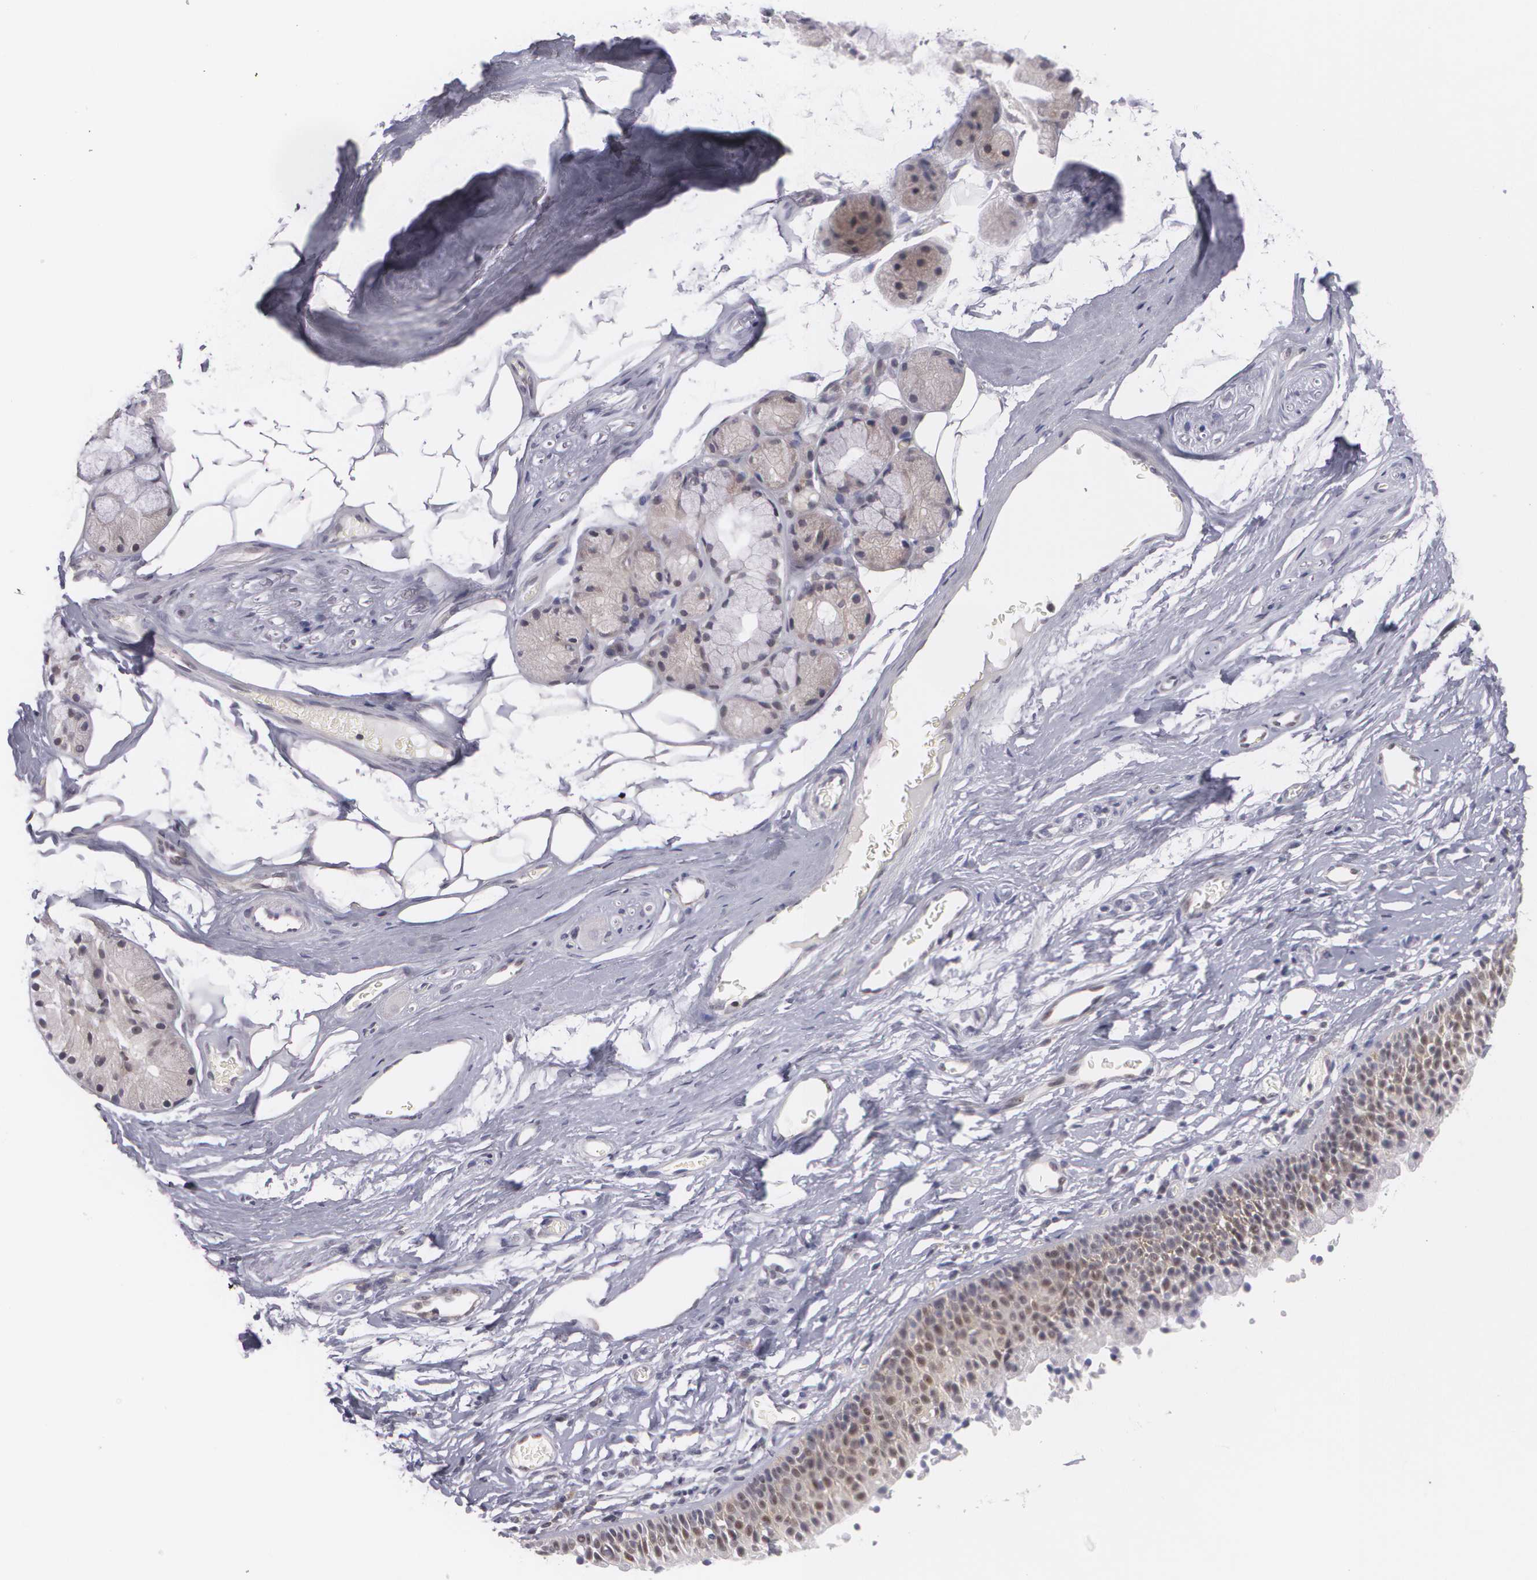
{"staining": {"intensity": "moderate", "quantity": ">75%", "location": "cytoplasmic/membranous"}, "tissue": "nasopharynx", "cell_type": "Respiratory epithelial cells", "image_type": "normal", "snomed": [{"axis": "morphology", "description": "Normal tissue, NOS"}, {"axis": "topography", "description": "Nasopharynx"}], "caption": "A brown stain highlights moderate cytoplasmic/membranous staining of a protein in respiratory epithelial cells of benign human nasopharynx.", "gene": "BCL10", "patient": {"sex": "male", "age": 56}}